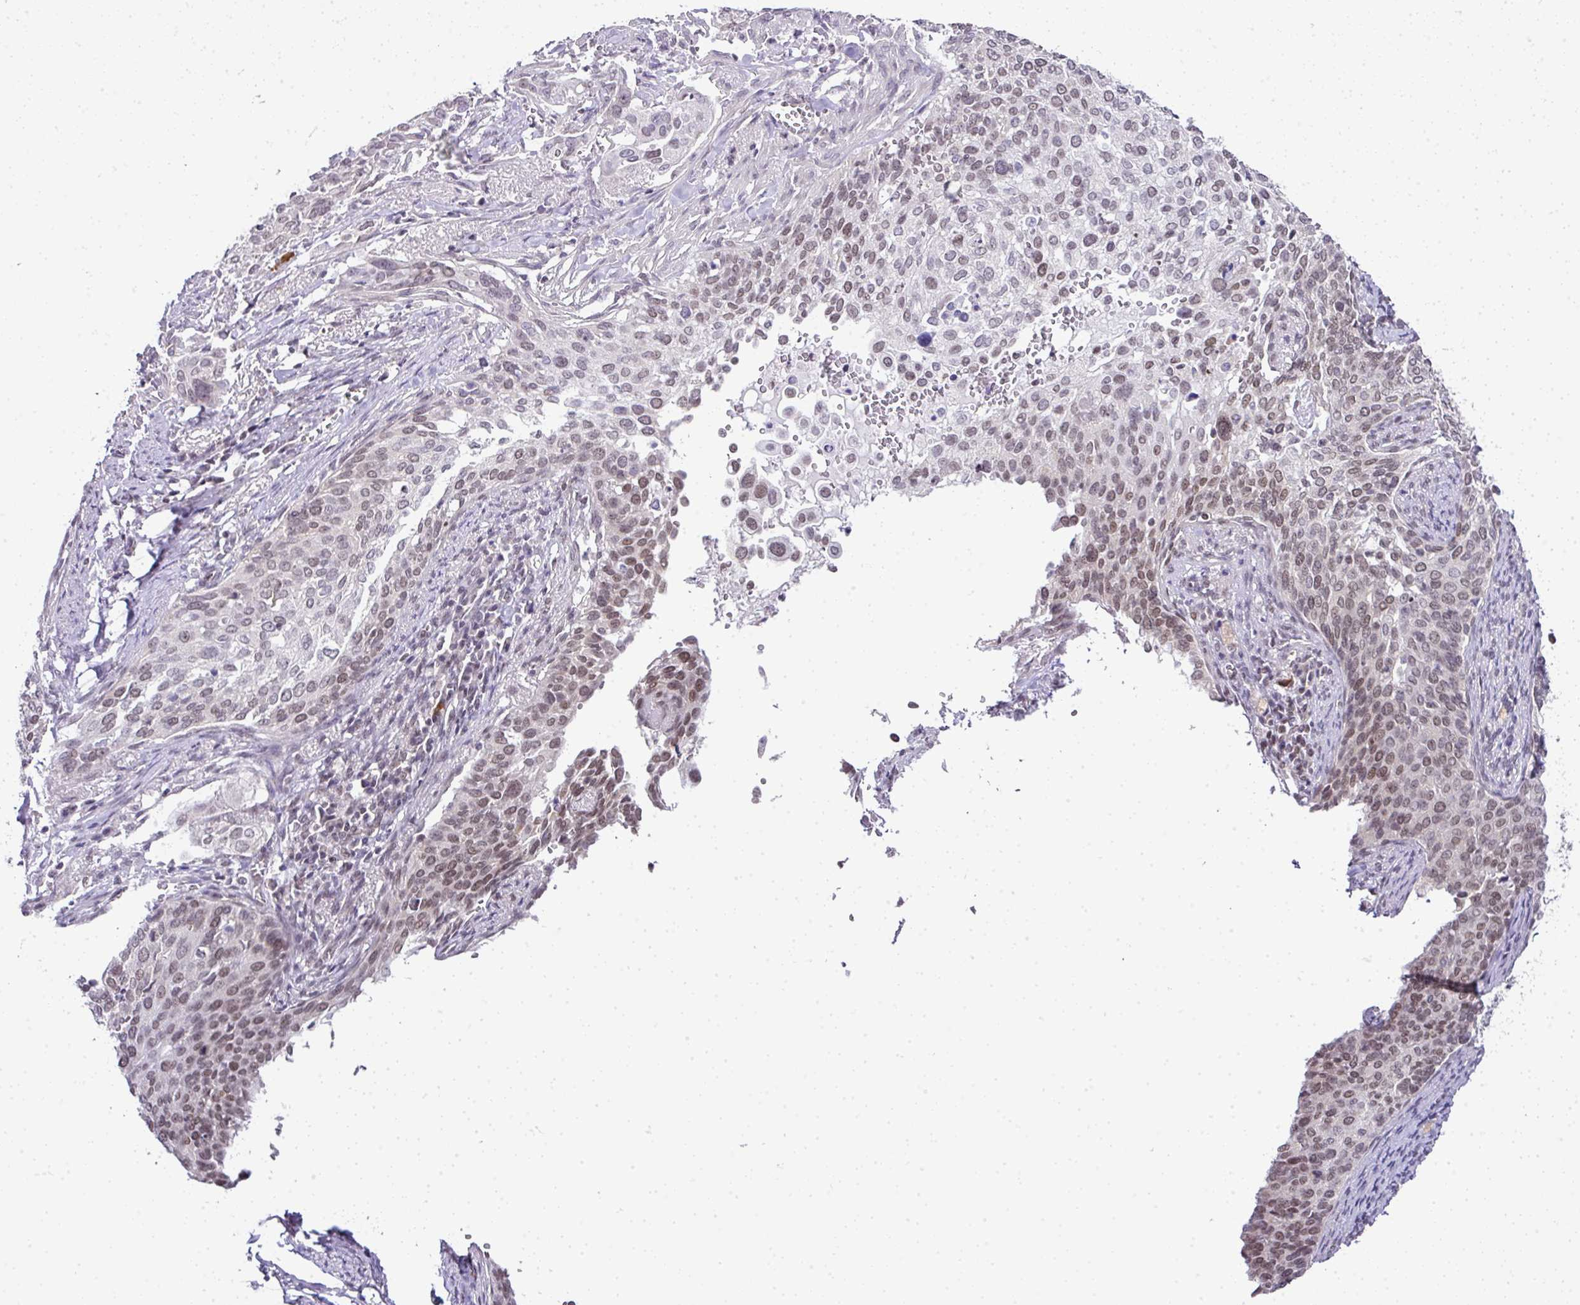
{"staining": {"intensity": "moderate", "quantity": "<25%", "location": "nuclear"}, "tissue": "cervical cancer", "cell_type": "Tumor cells", "image_type": "cancer", "snomed": [{"axis": "morphology", "description": "Squamous cell carcinoma, NOS"}, {"axis": "topography", "description": "Cervix"}], "caption": "IHC of cervical cancer (squamous cell carcinoma) exhibits low levels of moderate nuclear staining in approximately <25% of tumor cells.", "gene": "FAM32A", "patient": {"sex": "female", "age": 44}}